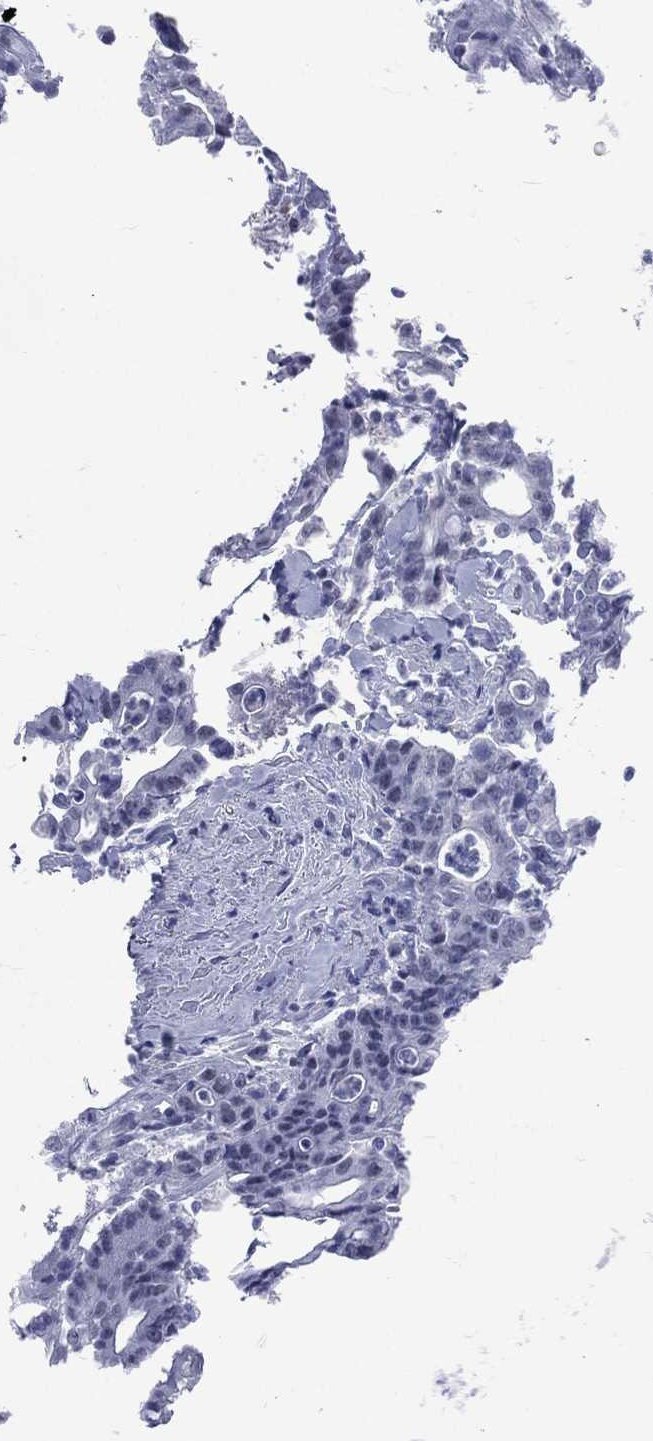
{"staining": {"intensity": "negative", "quantity": "none", "location": "none"}, "tissue": "colorectal cancer", "cell_type": "Tumor cells", "image_type": "cancer", "snomed": [{"axis": "morphology", "description": "Adenocarcinoma, NOS"}, {"axis": "topography", "description": "Colon"}], "caption": "Immunohistochemical staining of adenocarcinoma (colorectal) exhibits no significant staining in tumor cells.", "gene": "MLLT10", "patient": {"sex": "male", "age": 70}}